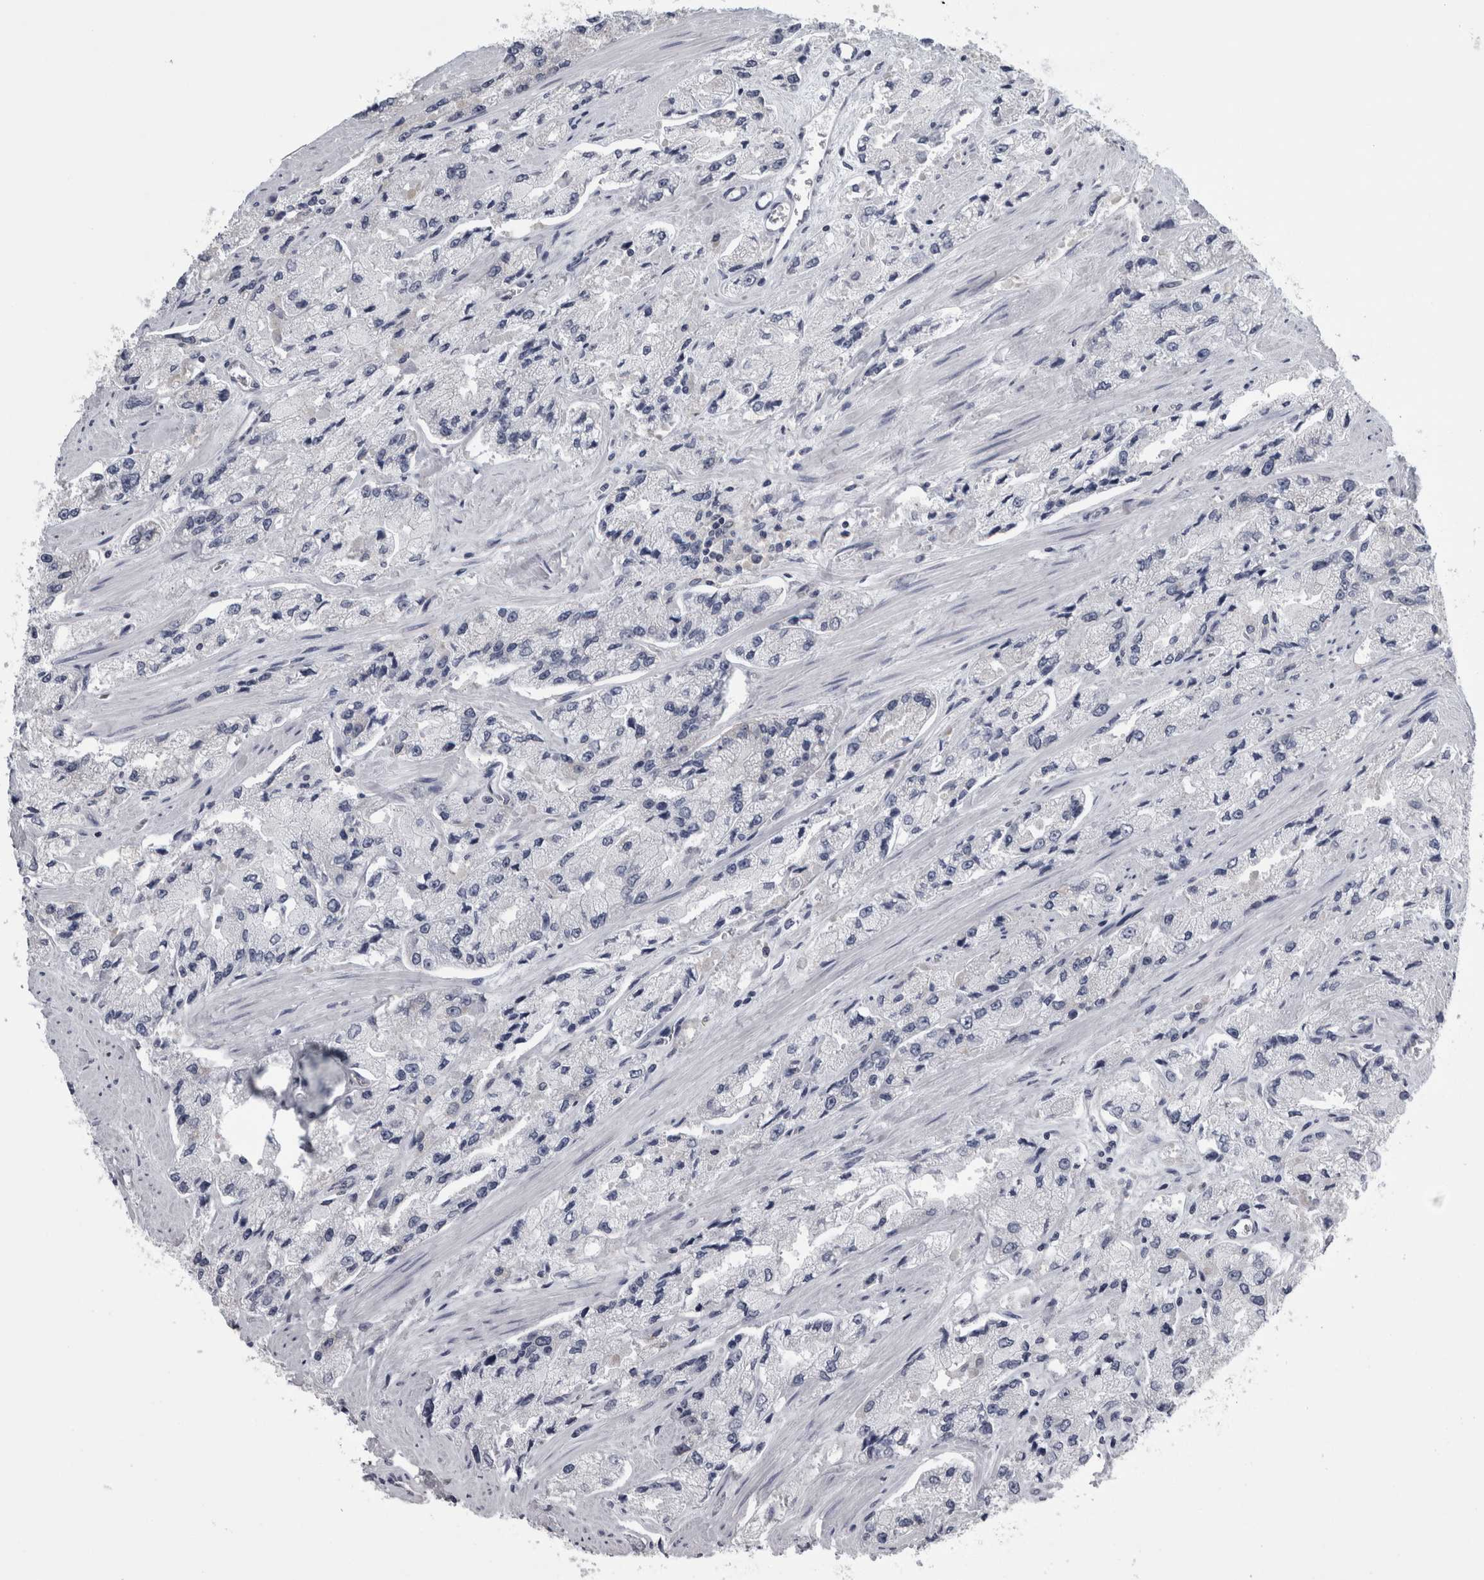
{"staining": {"intensity": "negative", "quantity": "none", "location": "none"}, "tissue": "prostate cancer", "cell_type": "Tumor cells", "image_type": "cancer", "snomed": [{"axis": "morphology", "description": "Adenocarcinoma, High grade"}, {"axis": "topography", "description": "Prostate"}], "caption": "This micrograph is of high-grade adenocarcinoma (prostate) stained with immunohistochemistry (IHC) to label a protein in brown with the nuclei are counter-stained blue. There is no expression in tumor cells.", "gene": "PRRC2C", "patient": {"sex": "male", "age": 58}}